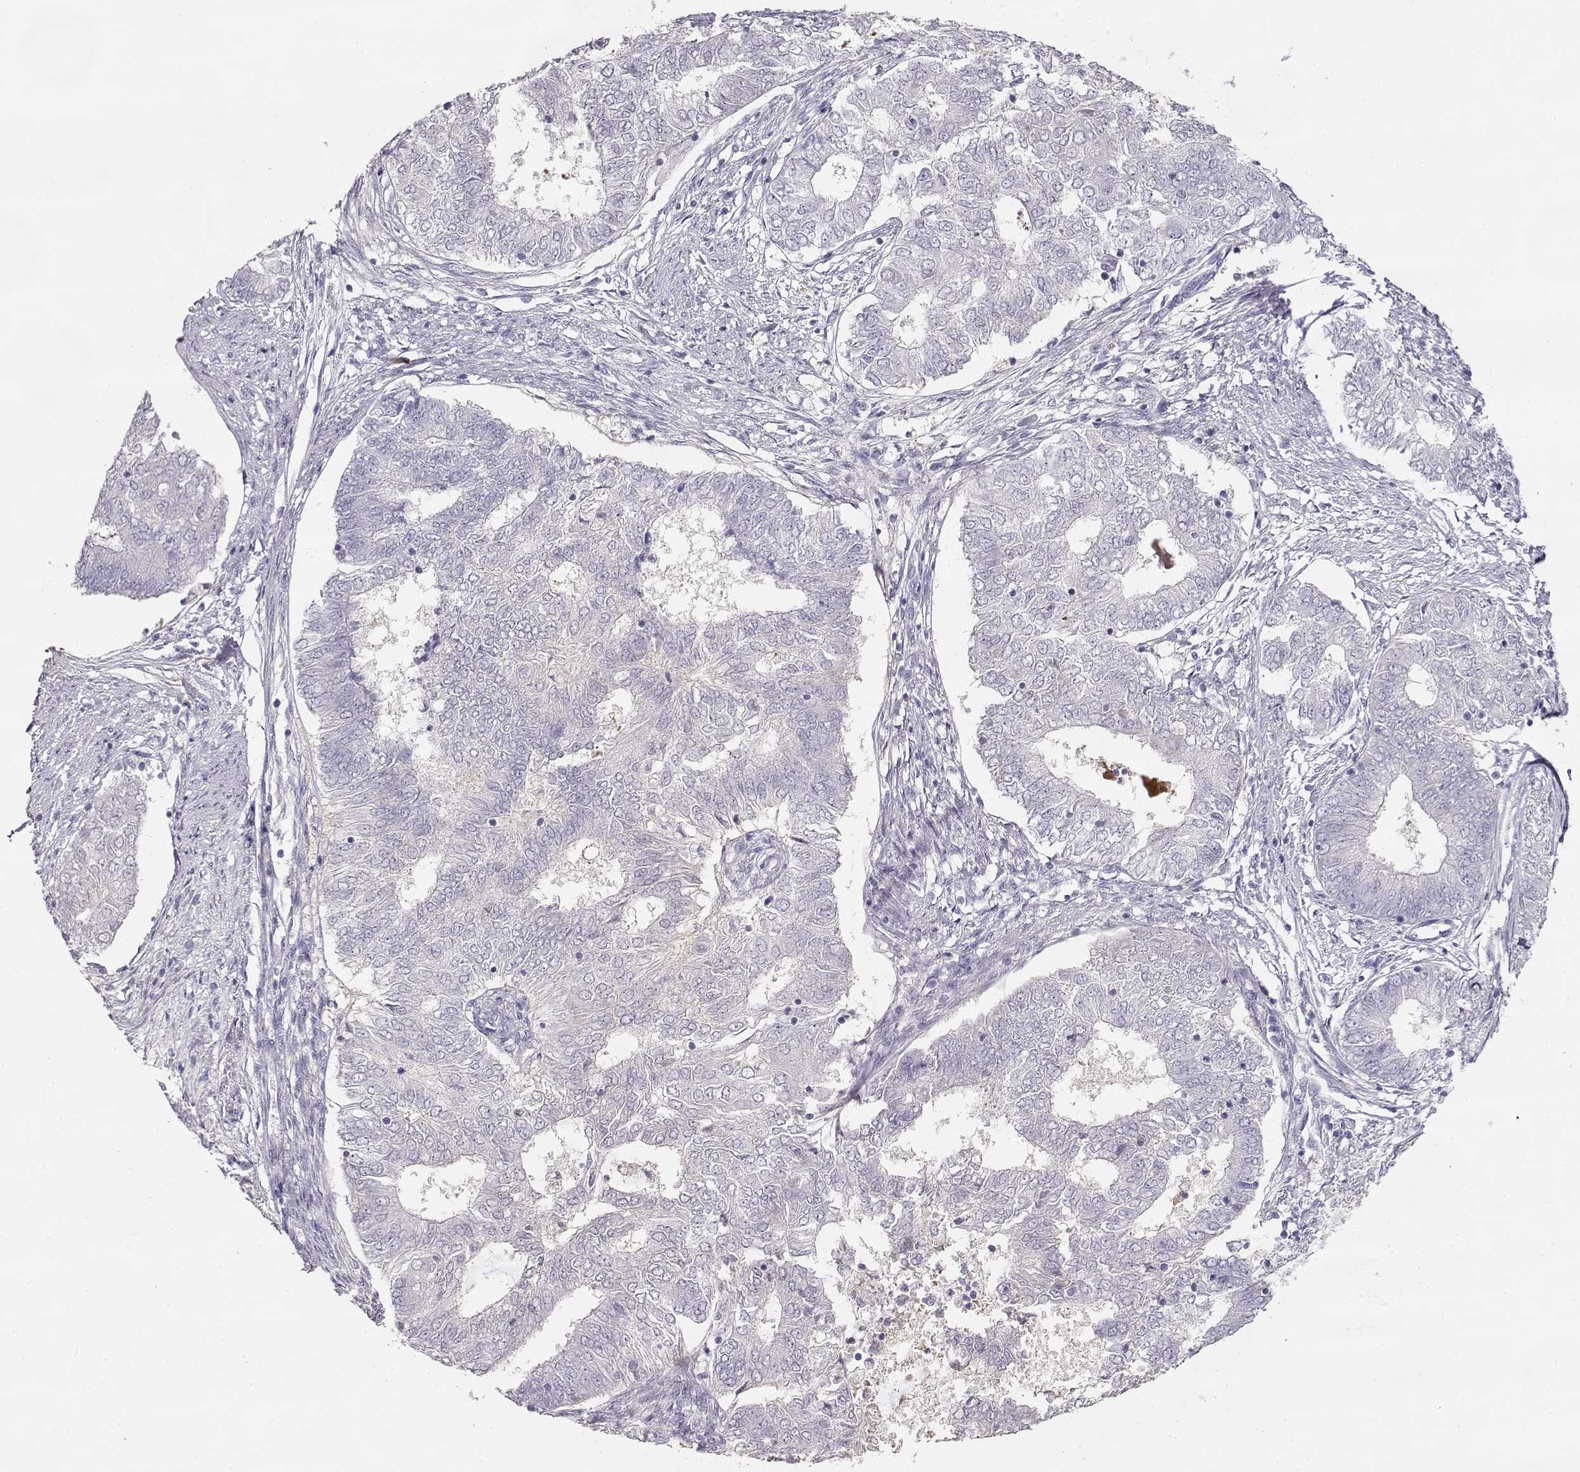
{"staining": {"intensity": "negative", "quantity": "none", "location": "none"}, "tissue": "endometrial cancer", "cell_type": "Tumor cells", "image_type": "cancer", "snomed": [{"axis": "morphology", "description": "Adenocarcinoma, NOS"}, {"axis": "topography", "description": "Endometrium"}], "caption": "Adenocarcinoma (endometrial) stained for a protein using immunohistochemistry (IHC) exhibits no expression tumor cells.", "gene": "NDRG4", "patient": {"sex": "female", "age": 62}}